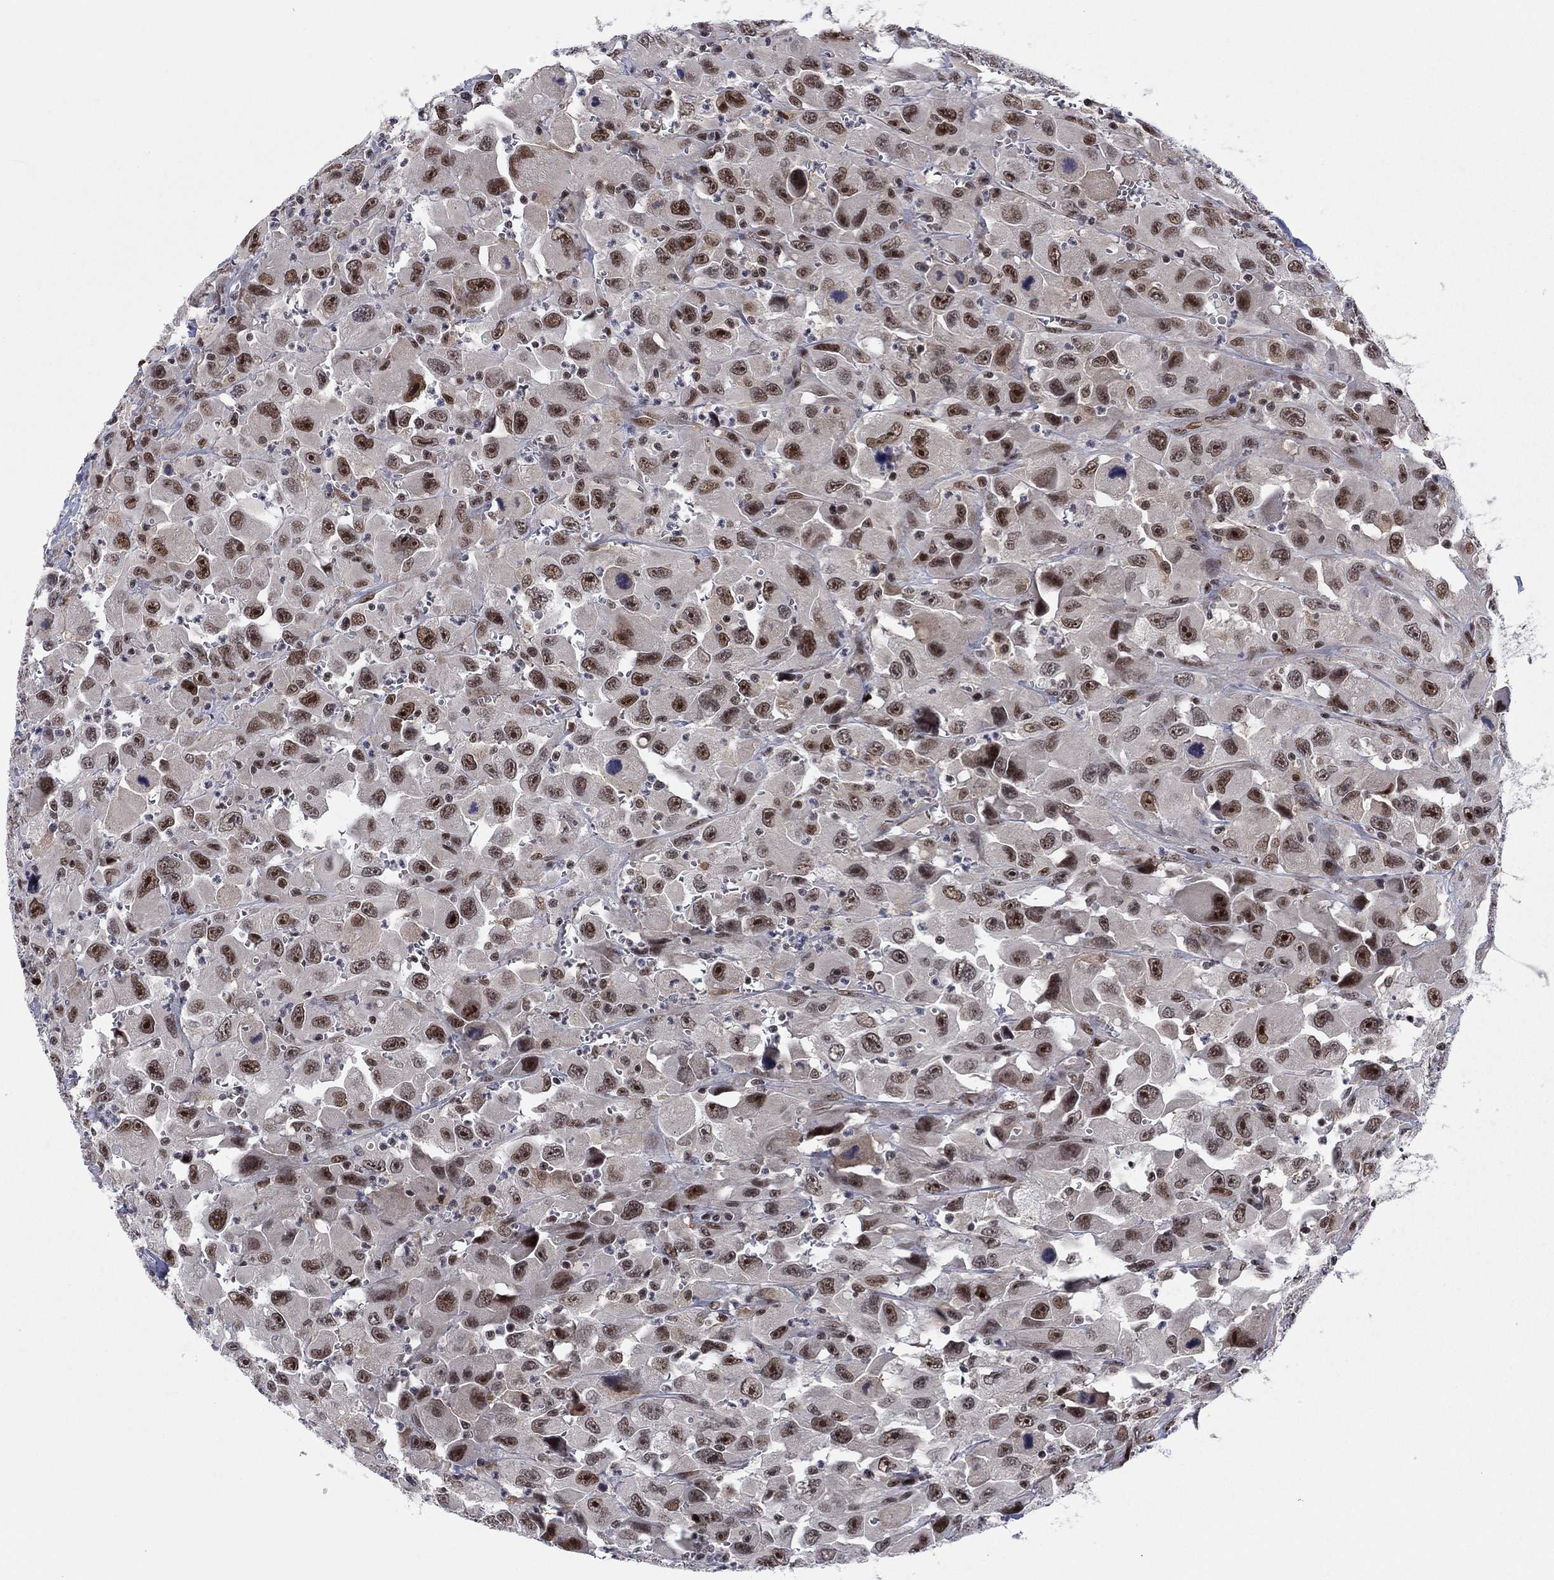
{"staining": {"intensity": "strong", "quantity": "25%-75%", "location": "nuclear"}, "tissue": "head and neck cancer", "cell_type": "Tumor cells", "image_type": "cancer", "snomed": [{"axis": "morphology", "description": "Squamous cell carcinoma, NOS"}, {"axis": "morphology", "description": "Squamous cell carcinoma, metastatic, NOS"}, {"axis": "topography", "description": "Oral tissue"}, {"axis": "topography", "description": "Head-Neck"}], "caption": "An image of human metastatic squamous cell carcinoma (head and neck) stained for a protein demonstrates strong nuclear brown staining in tumor cells.", "gene": "FYTTD1", "patient": {"sex": "female", "age": 85}}